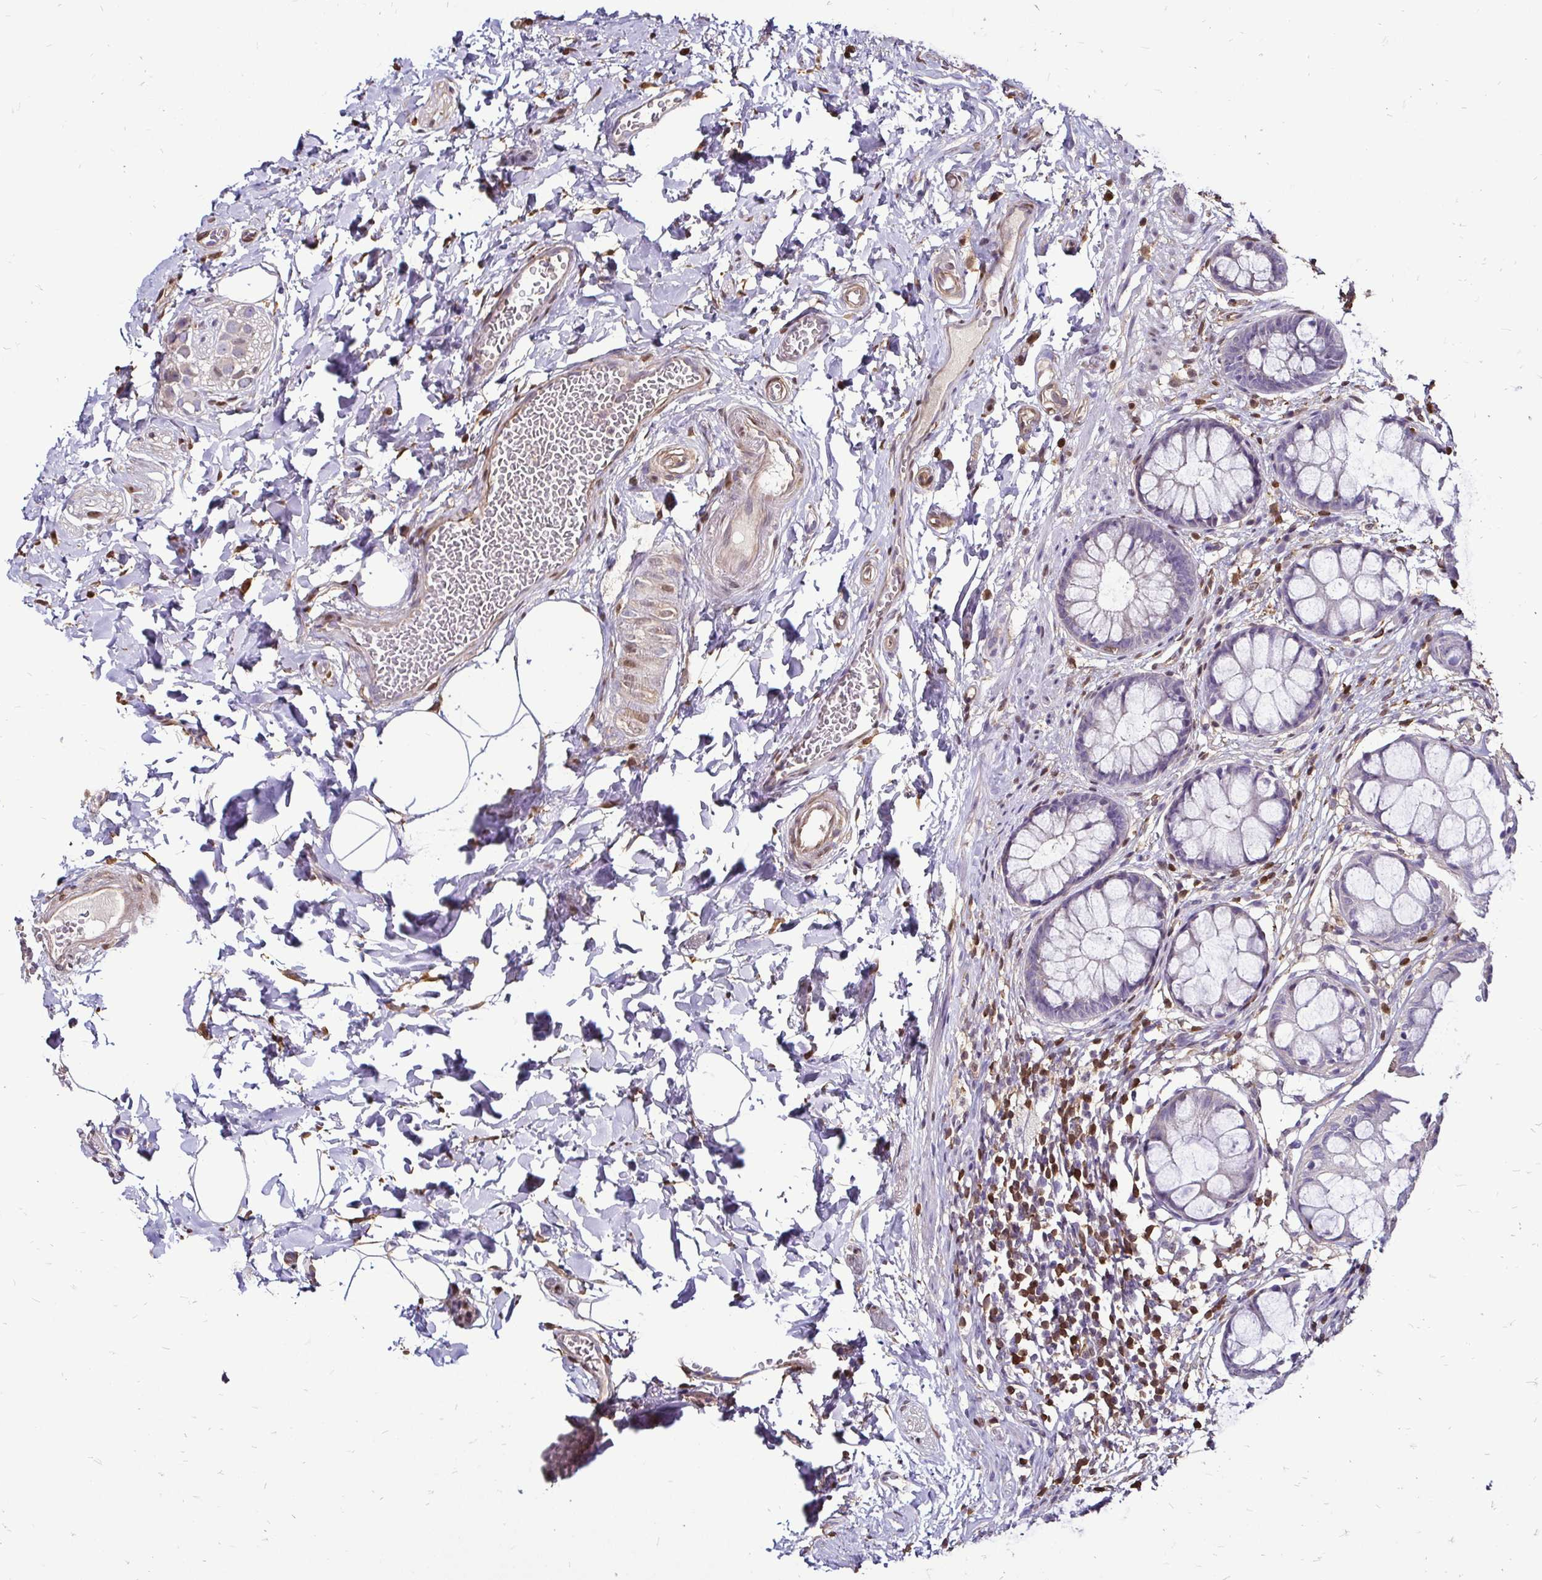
{"staining": {"intensity": "weak", "quantity": "25%-75%", "location": "cytoplasmic/membranous"}, "tissue": "rectum", "cell_type": "Glandular cells", "image_type": "normal", "snomed": [{"axis": "morphology", "description": "Normal tissue, NOS"}, {"axis": "topography", "description": "Rectum"}], "caption": "Rectum stained with a brown dye displays weak cytoplasmic/membranous positive expression in approximately 25%-75% of glandular cells.", "gene": "ZFP1", "patient": {"sex": "female", "age": 62}}